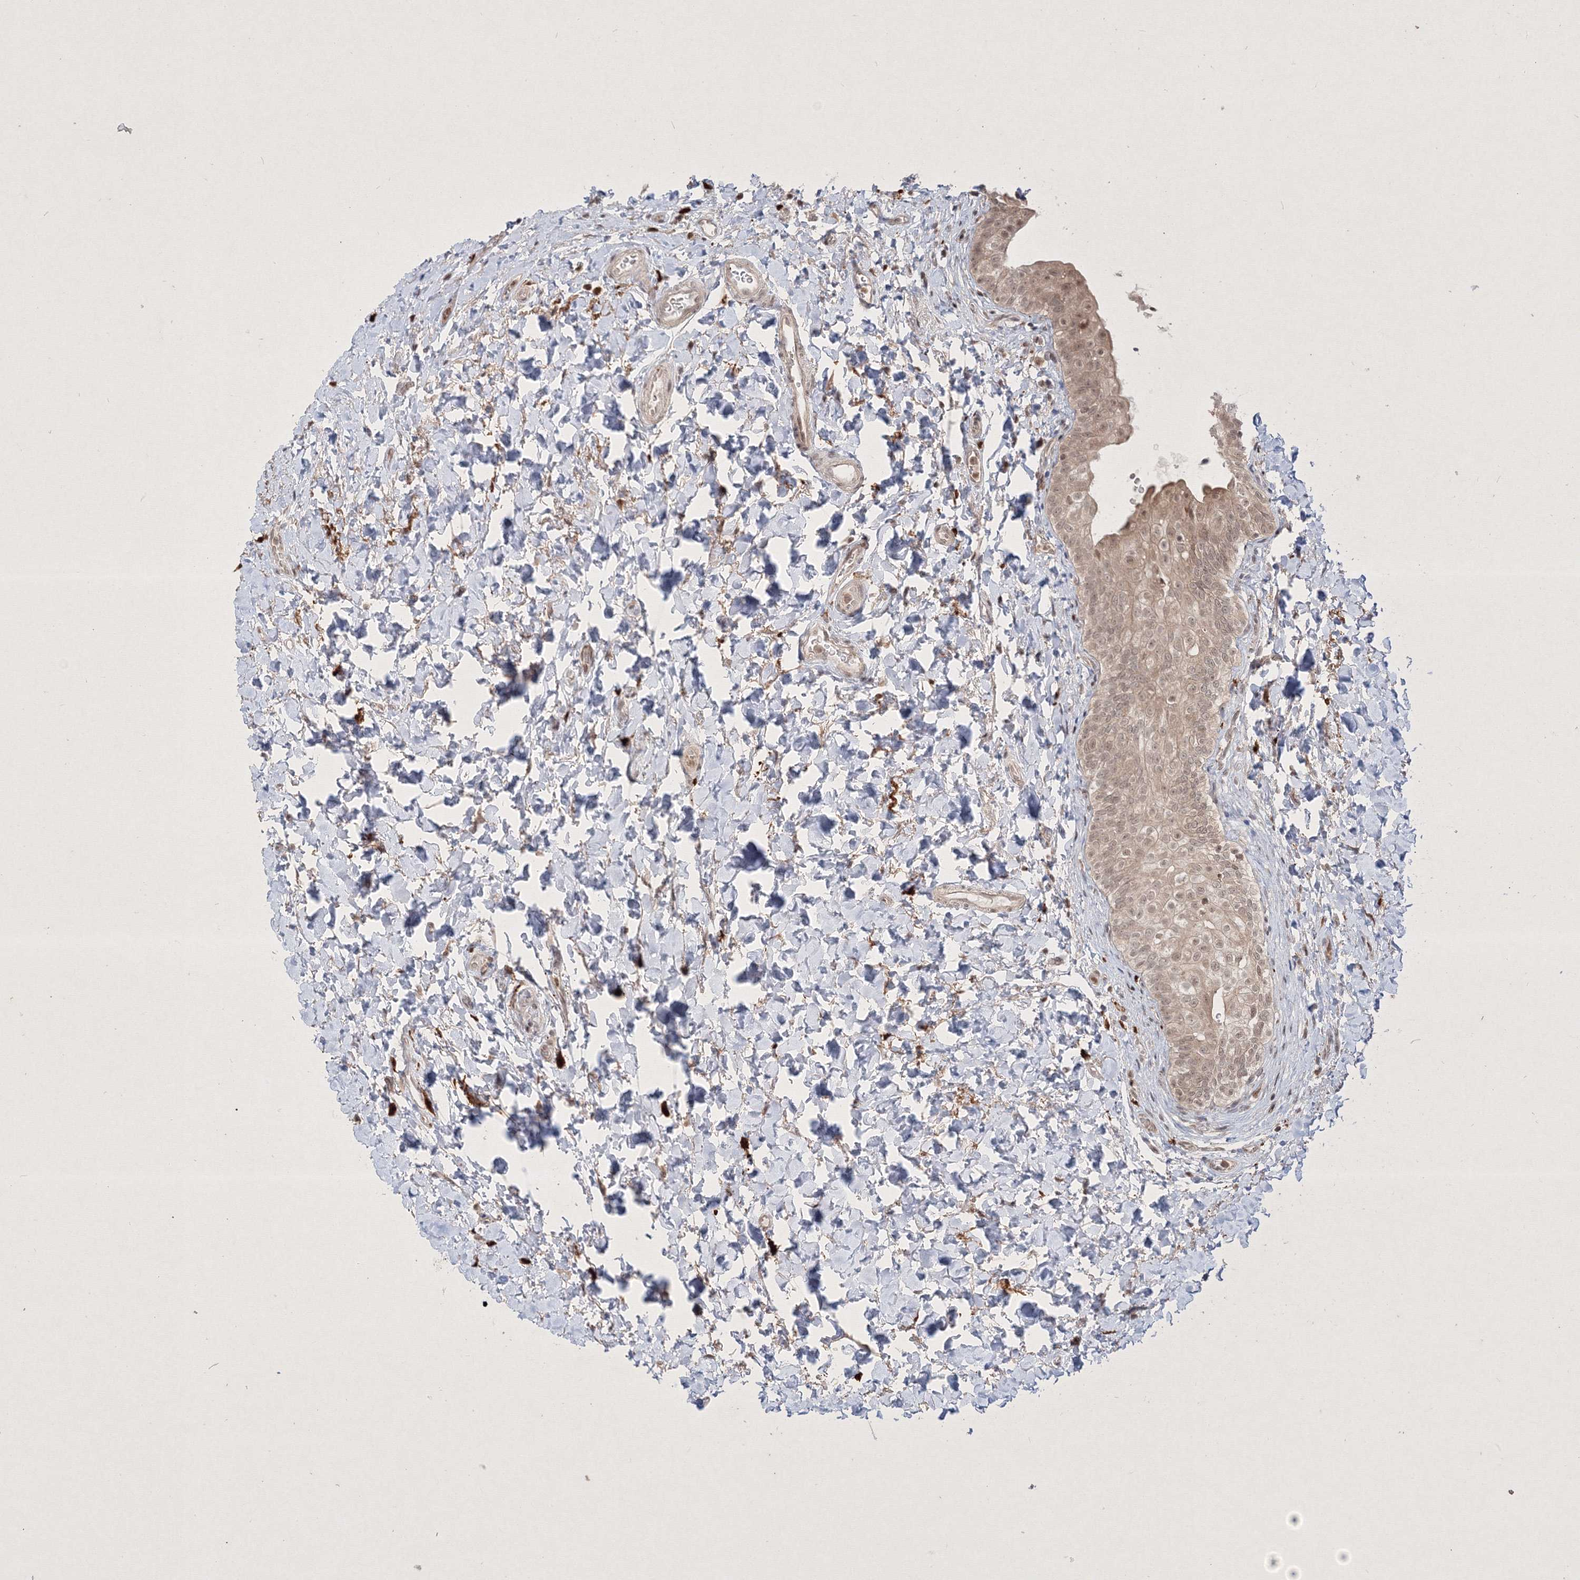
{"staining": {"intensity": "moderate", "quantity": "25%-75%", "location": "cytoplasmic/membranous,nuclear"}, "tissue": "urinary bladder", "cell_type": "Urothelial cells", "image_type": "normal", "snomed": [{"axis": "morphology", "description": "Normal tissue, NOS"}, {"axis": "topography", "description": "Urinary bladder"}], "caption": "Immunohistochemistry (DAB) staining of normal human urinary bladder shows moderate cytoplasmic/membranous,nuclear protein expression in approximately 25%-75% of urothelial cells.", "gene": "TAB1", "patient": {"sex": "male", "age": 83}}